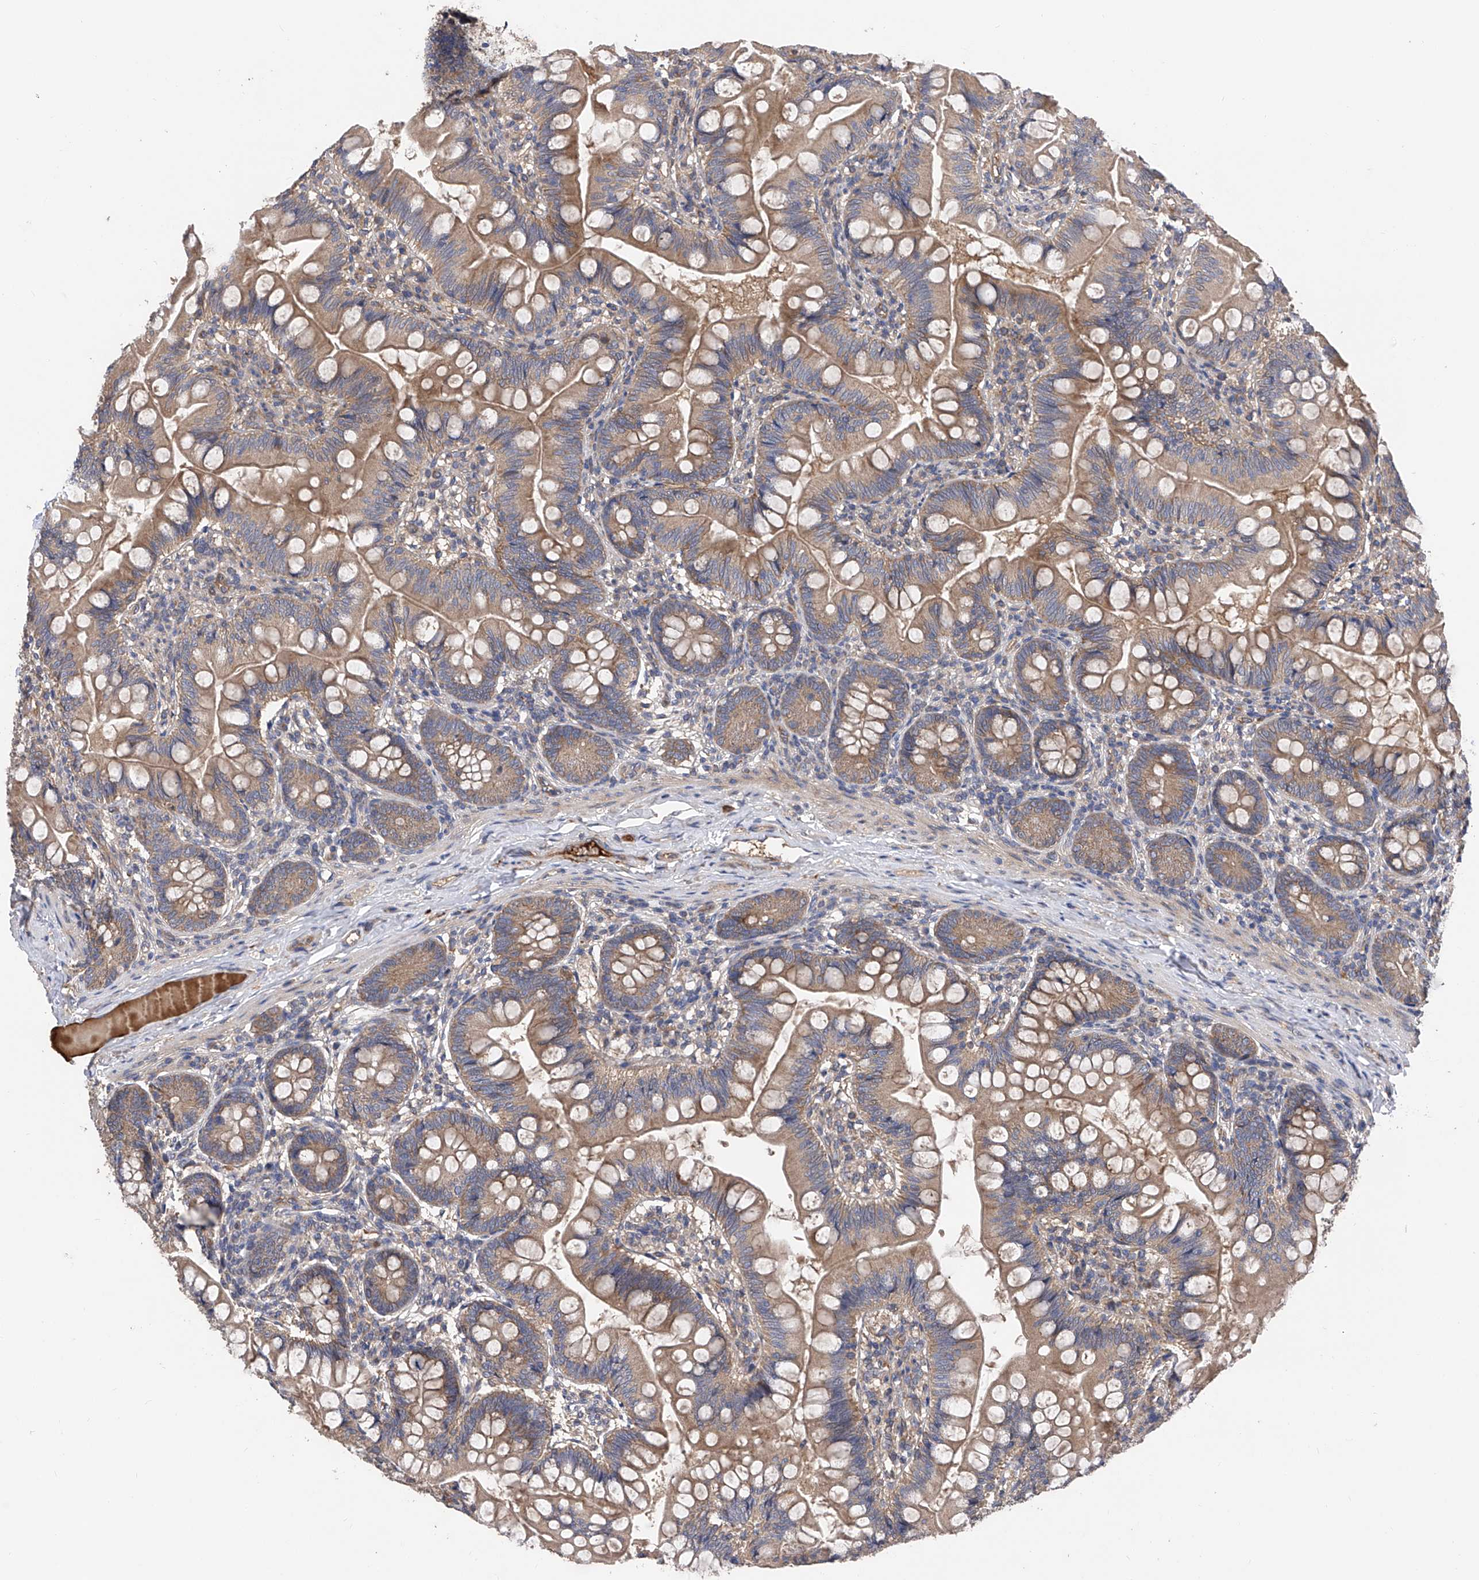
{"staining": {"intensity": "moderate", "quantity": ">75%", "location": "cytoplasmic/membranous"}, "tissue": "small intestine", "cell_type": "Glandular cells", "image_type": "normal", "snomed": [{"axis": "morphology", "description": "Normal tissue, NOS"}, {"axis": "topography", "description": "Small intestine"}], "caption": "Protein expression analysis of benign small intestine demonstrates moderate cytoplasmic/membranous expression in about >75% of glandular cells. Using DAB (3,3'-diaminobenzidine) (brown) and hematoxylin (blue) stains, captured at high magnification using brightfield microscopy.", "gene": "PTK2", "patient": {"sex": "male", "age": 7}}